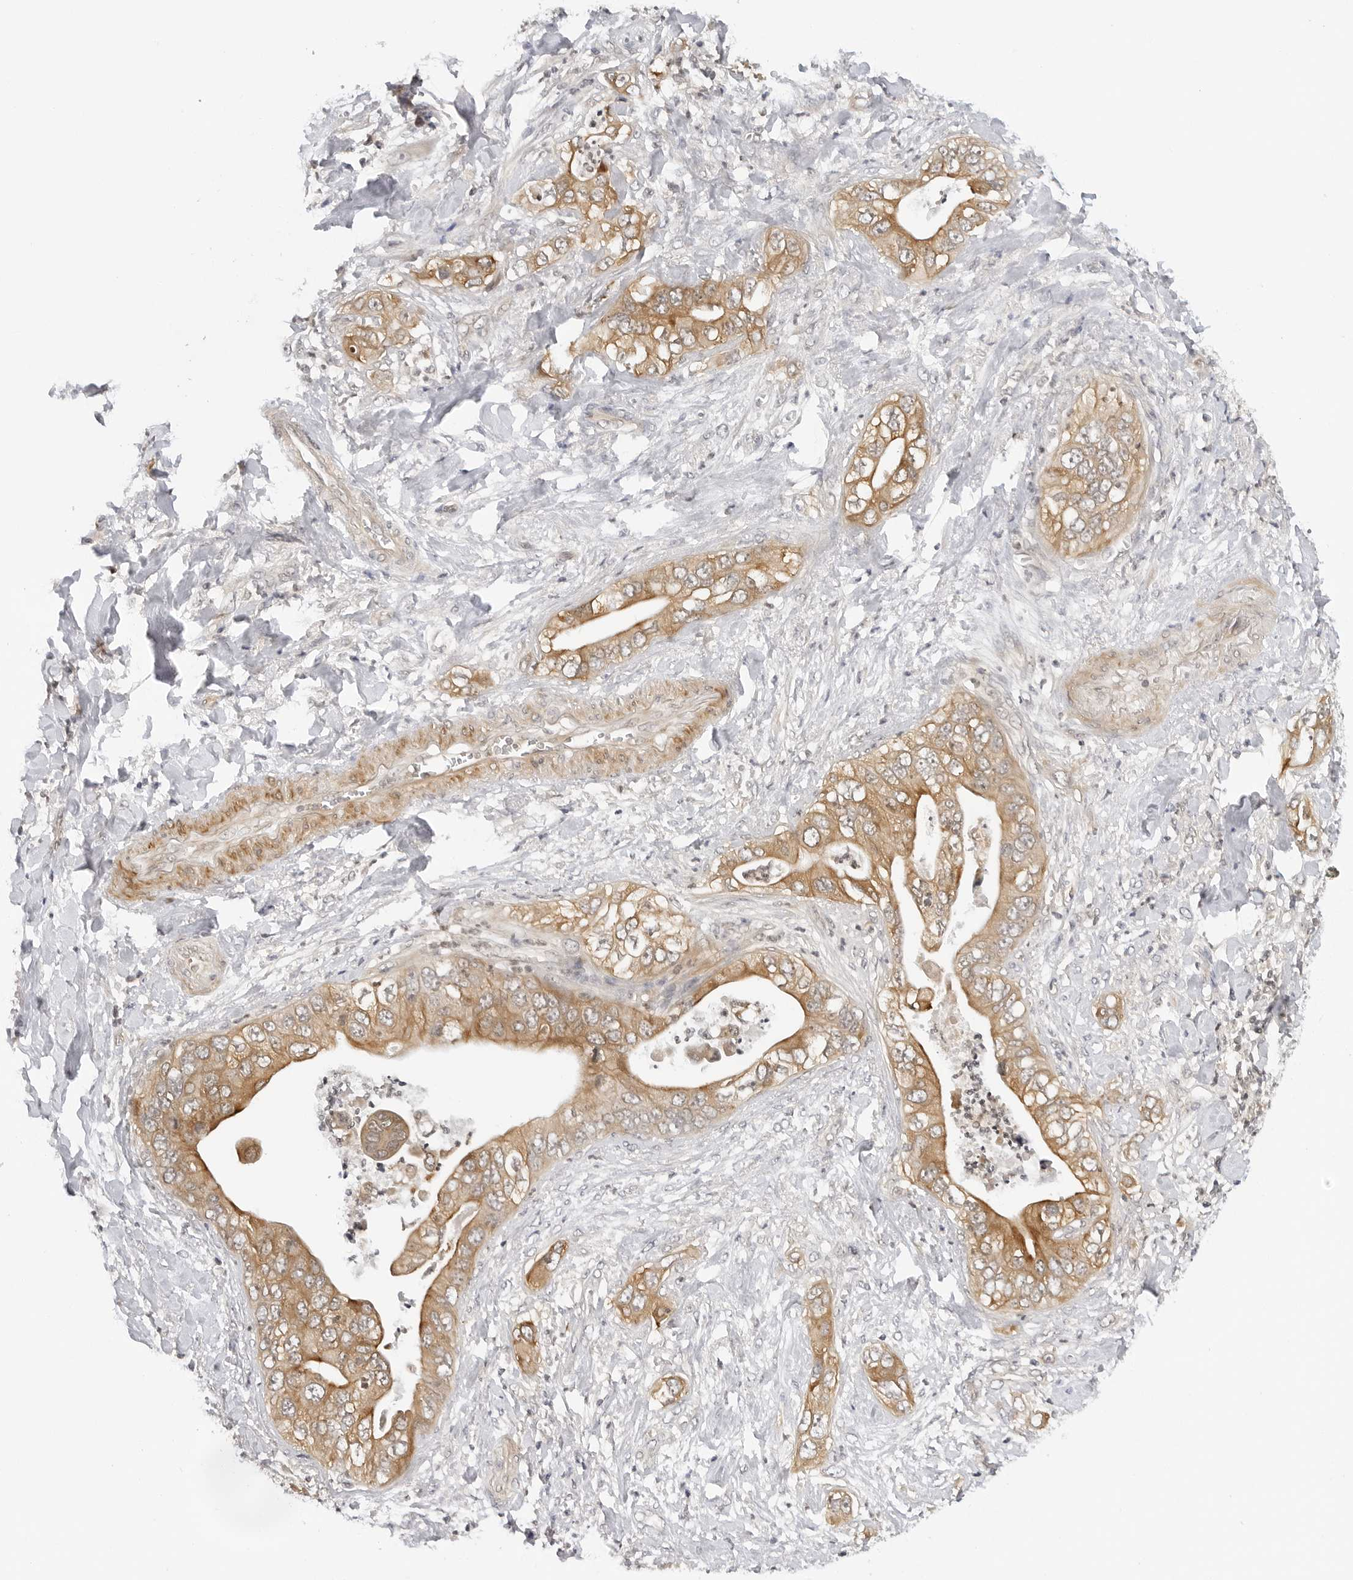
{"staining": {"intensity": "moderate", "quantity": ">75%", "location": "cytoplasmic/membranous"}, "tissue": "pancreatic cancer", "cell_type": "Tumor cells", "image_type": "cancer", "snomed": [{"axis": "morphology", "description": "Adenocarcinoma, NOS"}, {"axis": "topography", "description": "Pancreas"}], "caption": "IHC staining of pancreatic adenocarcinoma, which demonstrates medium levels of moderate cytoplasmic/membranous staining in about >75% of tumor cells indicating moderate cytoplasmic/membranous protein staining. The staining was performed using DAB (brown) for protein detection and nuclei were counterstained in hematoxylin (blue).", "gene": "MAP2K5", "patient": {"sex": "female", "age": 78}}